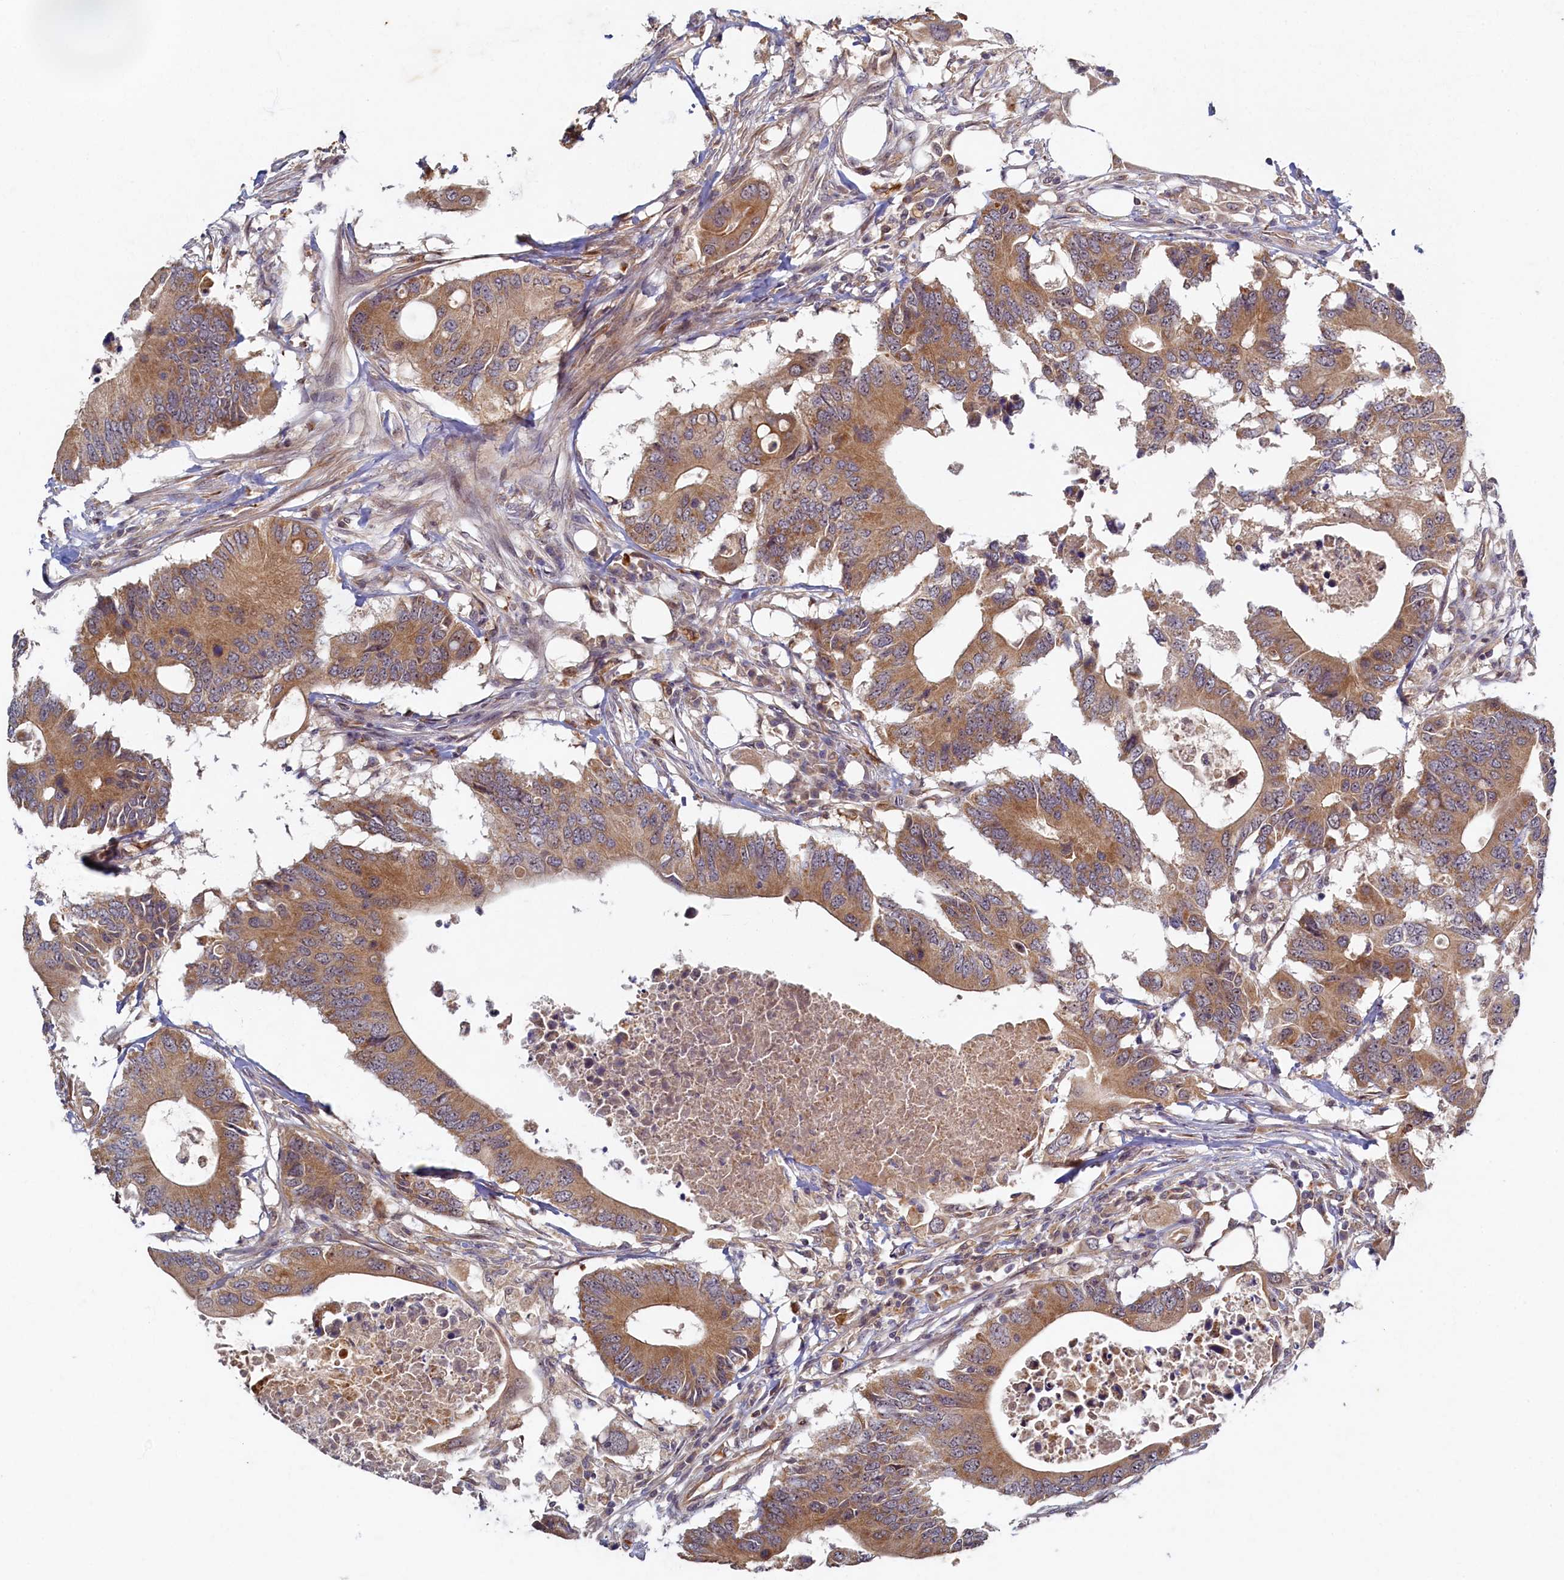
{"staining": {"intensity": "moderate", "quantity": ">75%", "location": "cytoplasmic/membranous"}, "tissue": "colorectal cancer", "cell_type": "Tumor cells", "image_type": "cancer", "snomed": [{"axis": "morphology", "description": "Adenocarcinoma, NOS"}, {"axis": "topography", "description": "Colon"}], "caption": "Human adenocarcinoma (colorectal) stained with a protein marker demonstrates moderate staining in tumor cells.", "gene": "CEP20", "patient": {"sex": "male", "age": 71}}